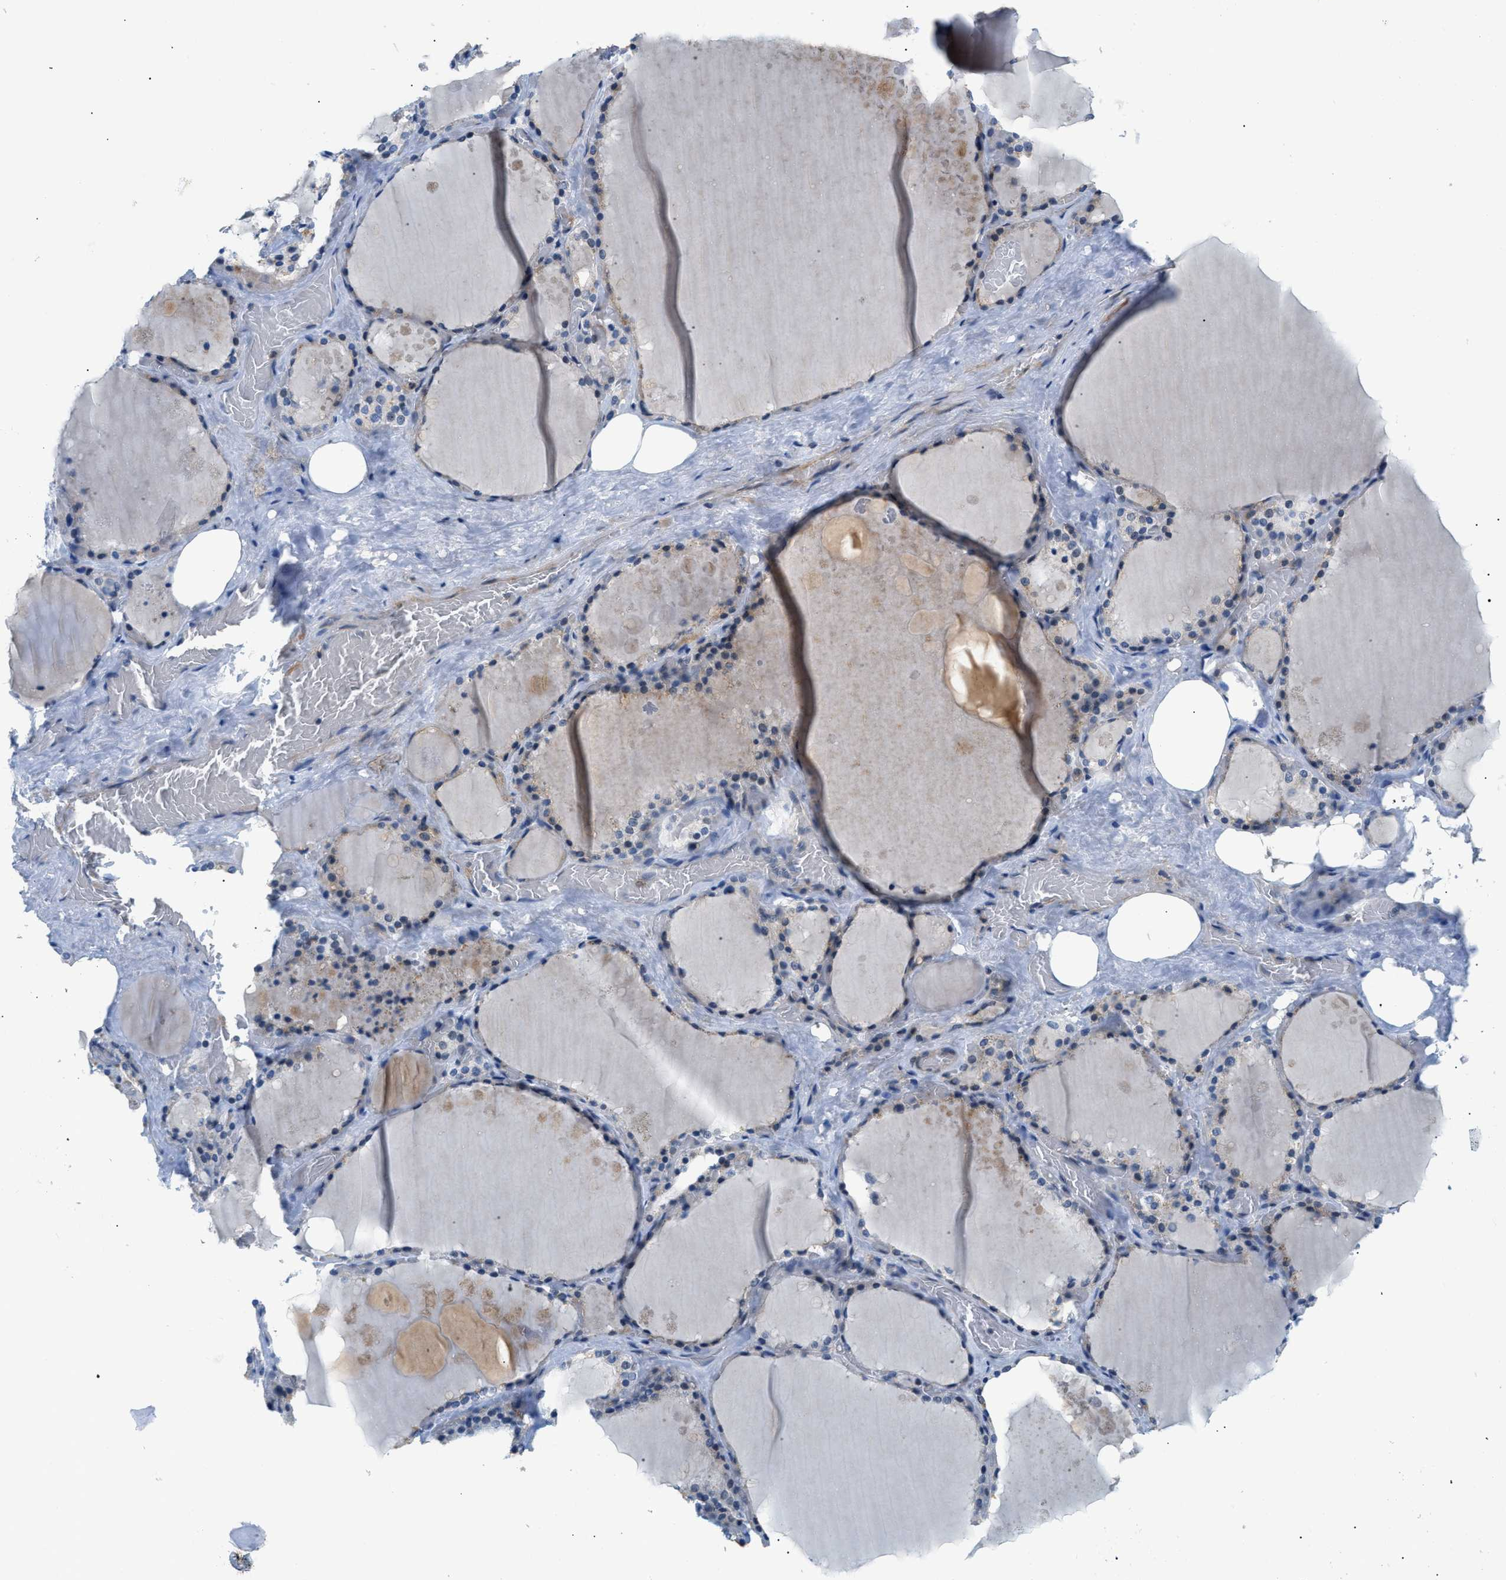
{"staining": {"intensity": "weak", "quantity": "<25%", "location": "cytoplasmic/membranous"}, "tissue": "thyroid gland", "cell_type": "Glandular cells", "image_type": "normal", "snomed": [{"axis": "morphology", "description": "Normal tissue, NOS"}, {"axis": "topography", "description": "Thyroid gland"}], "caption": "Immunohistochemistry (IHC) of normal thyroid gland demonstrates no expression in glandular cells.", "gene": "FDCSP", "patient": {"sex": "male", "age": 61}}